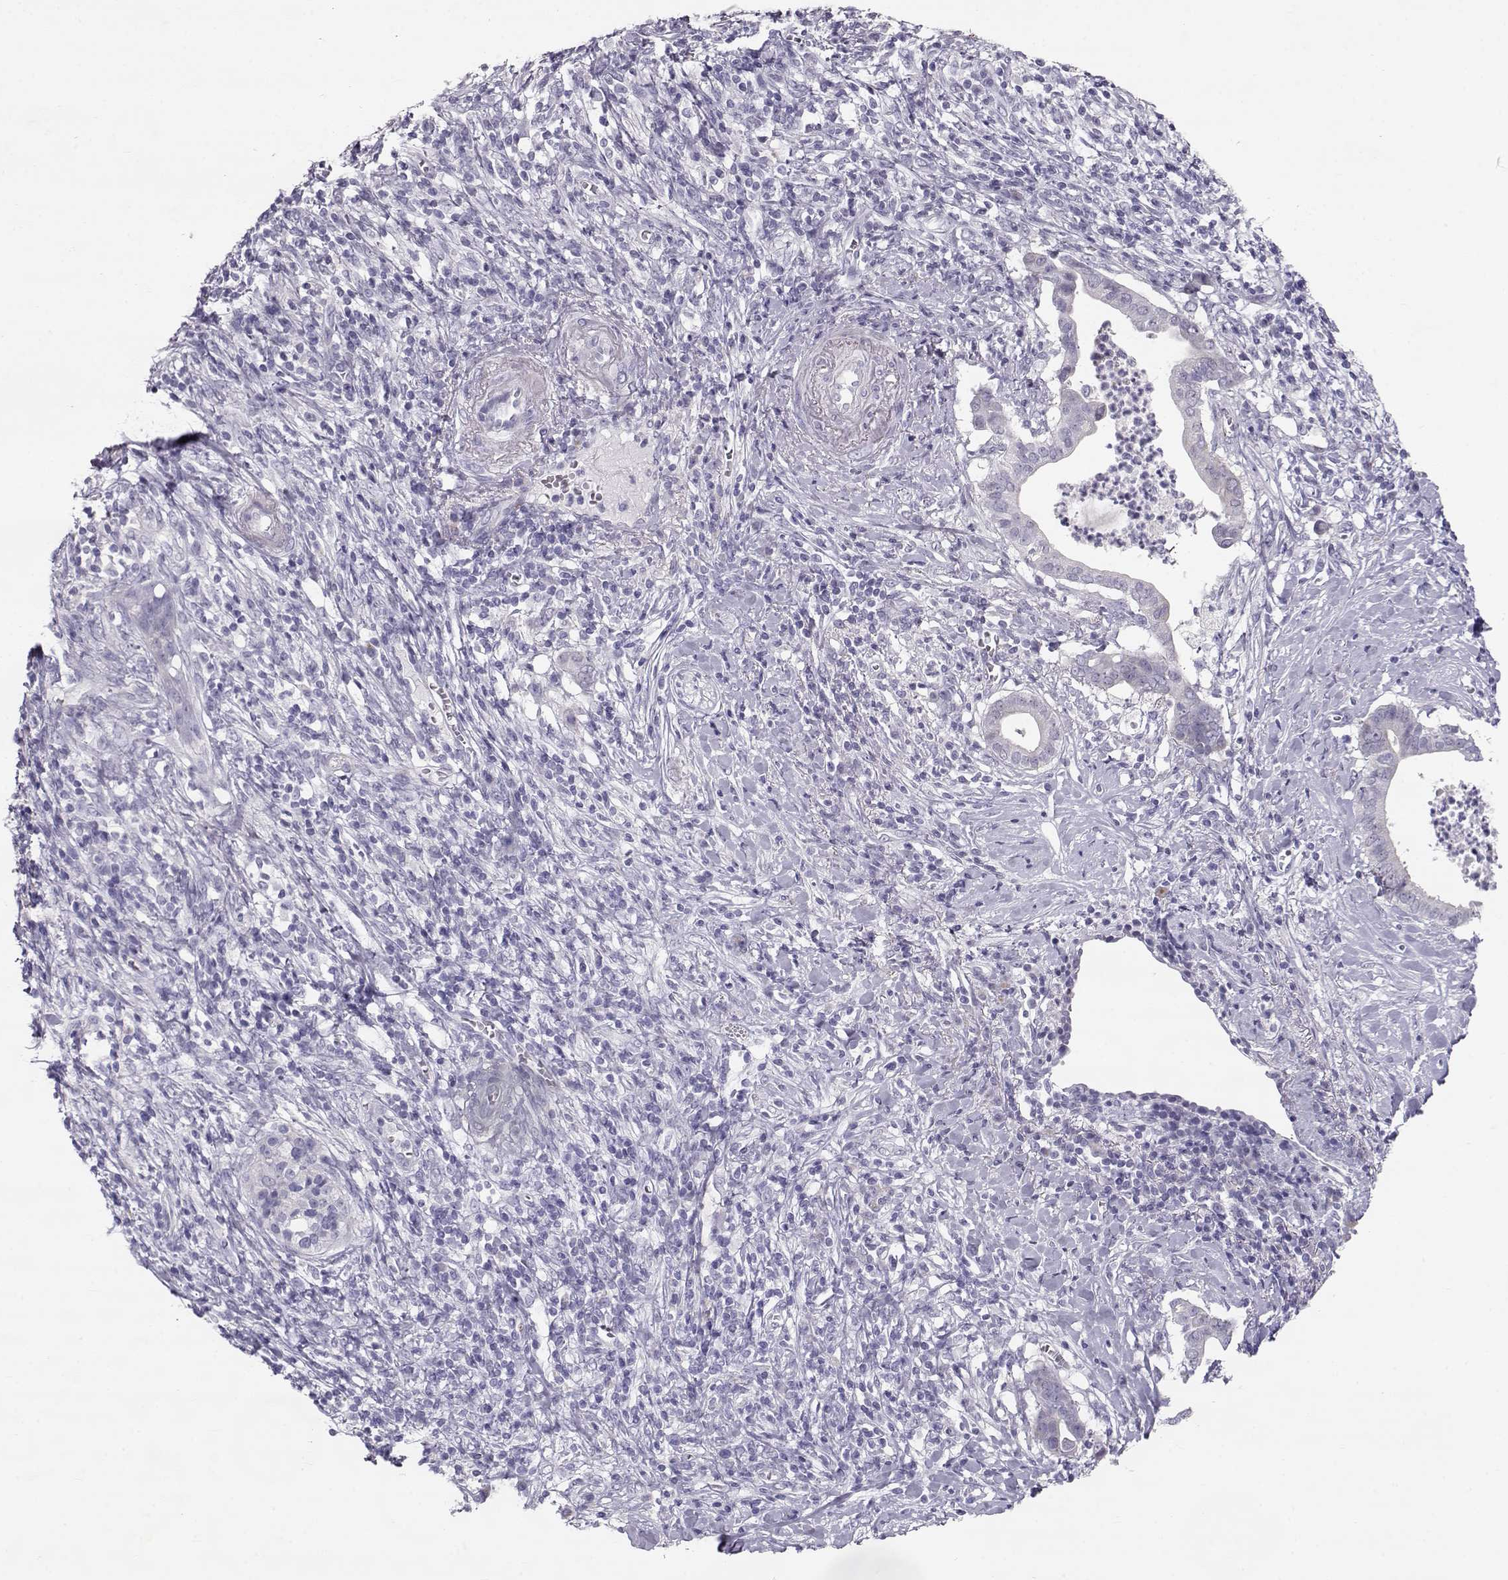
{"staining": {"intensity": "negative", "quantity": "none", "location": "none"}, "tissue": "pancreatic cancer", "cell_type": "Tumor cells", "image_type": "cancer", "snomed": [{"axis": "morphology", "description": "Adenocarcinoma, NOS"}, {"axis": "topography", "description": "Pancreas"}], "caption": "An image of pancreatic cancer stained for a protein reveals no brown staining in tumor cells.", "gene": "RD3", "patient": {"sex": "male", "age": 61}}